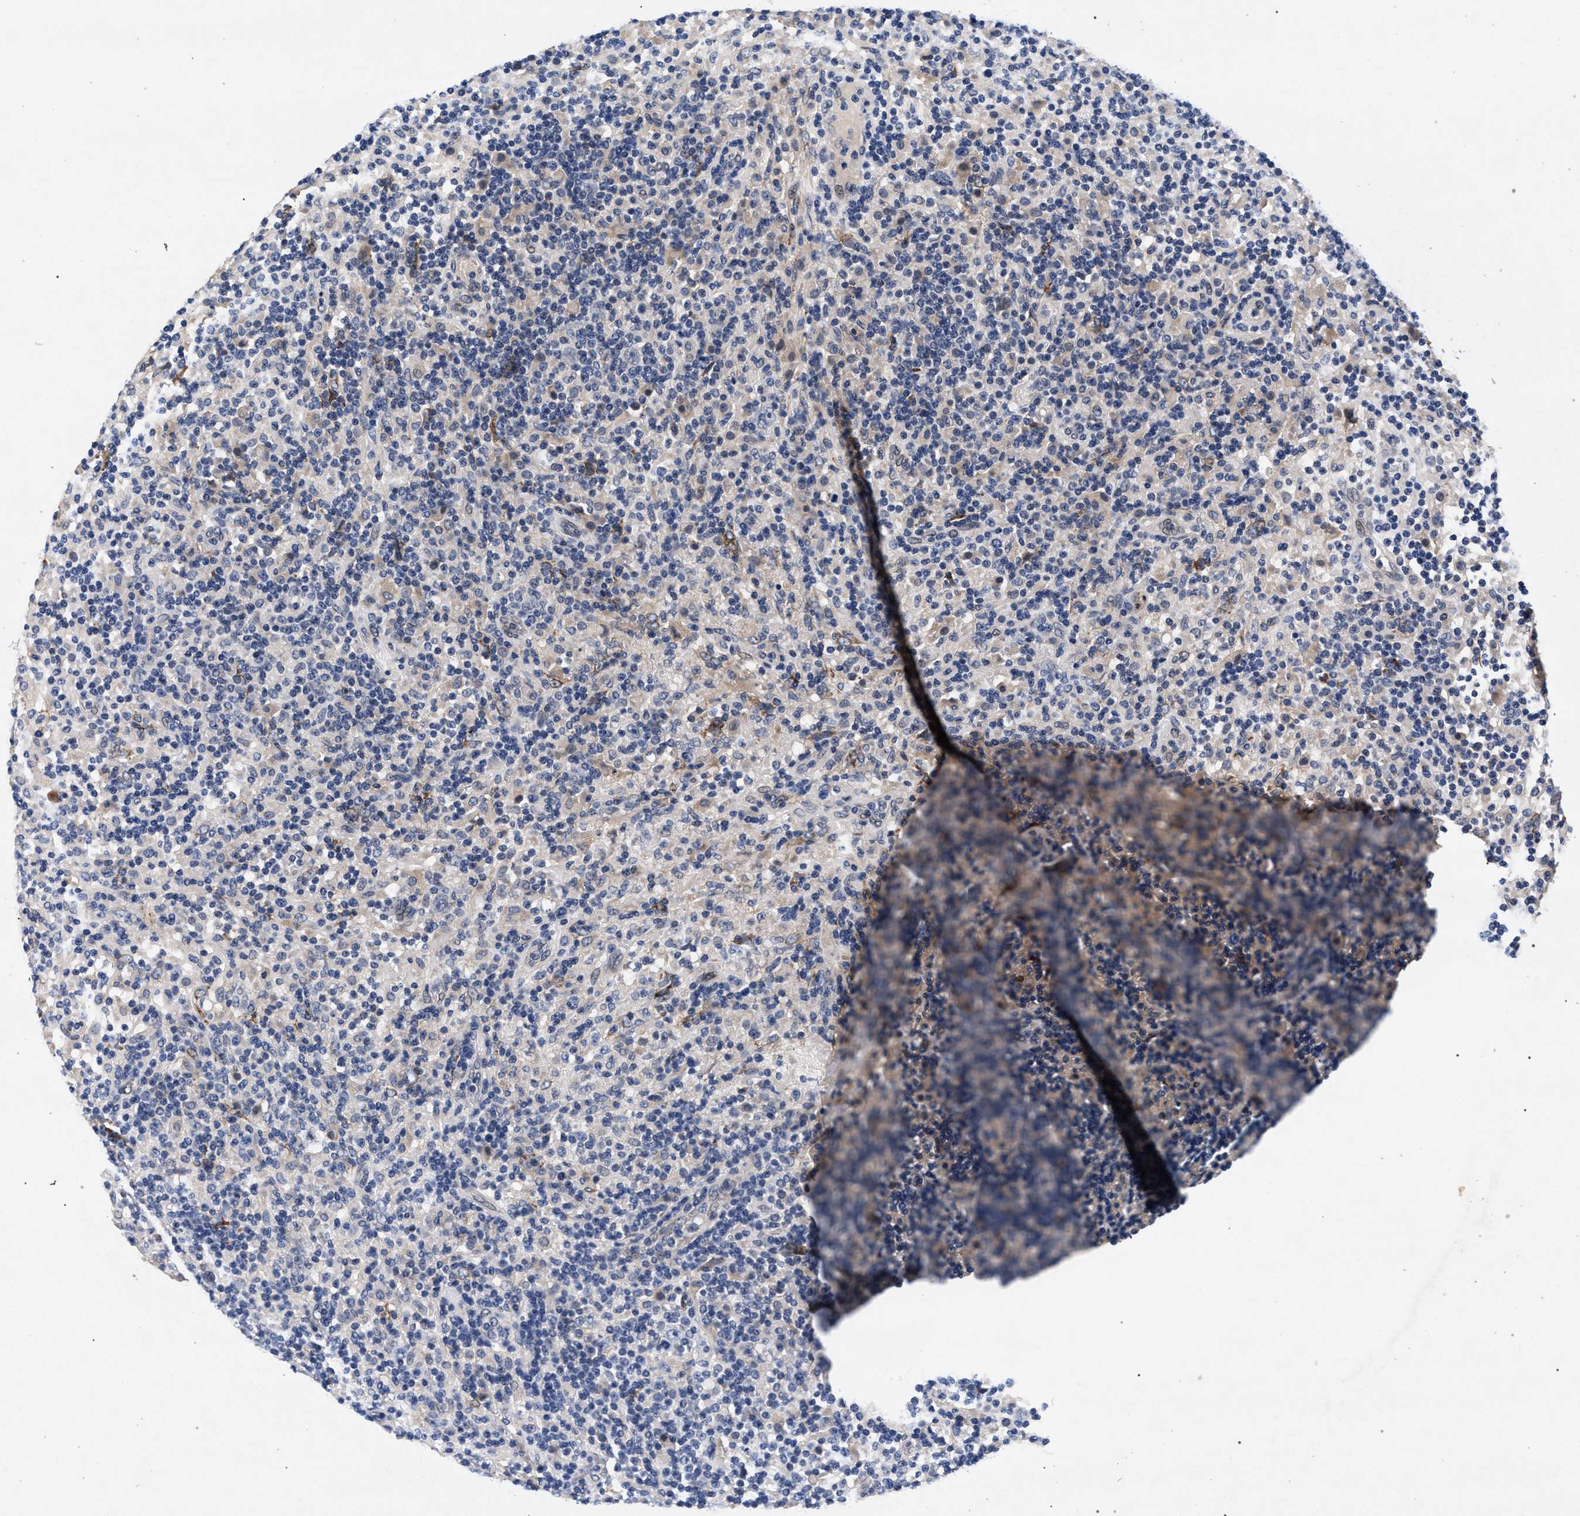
{"staining": {"intensity": "negative", "quantity": "none", "location": "none"}, "tissue": "lymphoma", "cell_type": "Tumor cells", "image_type": "cancer", "snomed": [{"axis": "morphology", "description": "Hodgkin's disease, NOS"}, {"axis": "topography", "description": "Lymph node"}], "caption": "Tumor cells are negative for protein expression in human Hodgkin's disease.", "gene": "NEK7", "patient": {"sex": "male", "age": 70}}